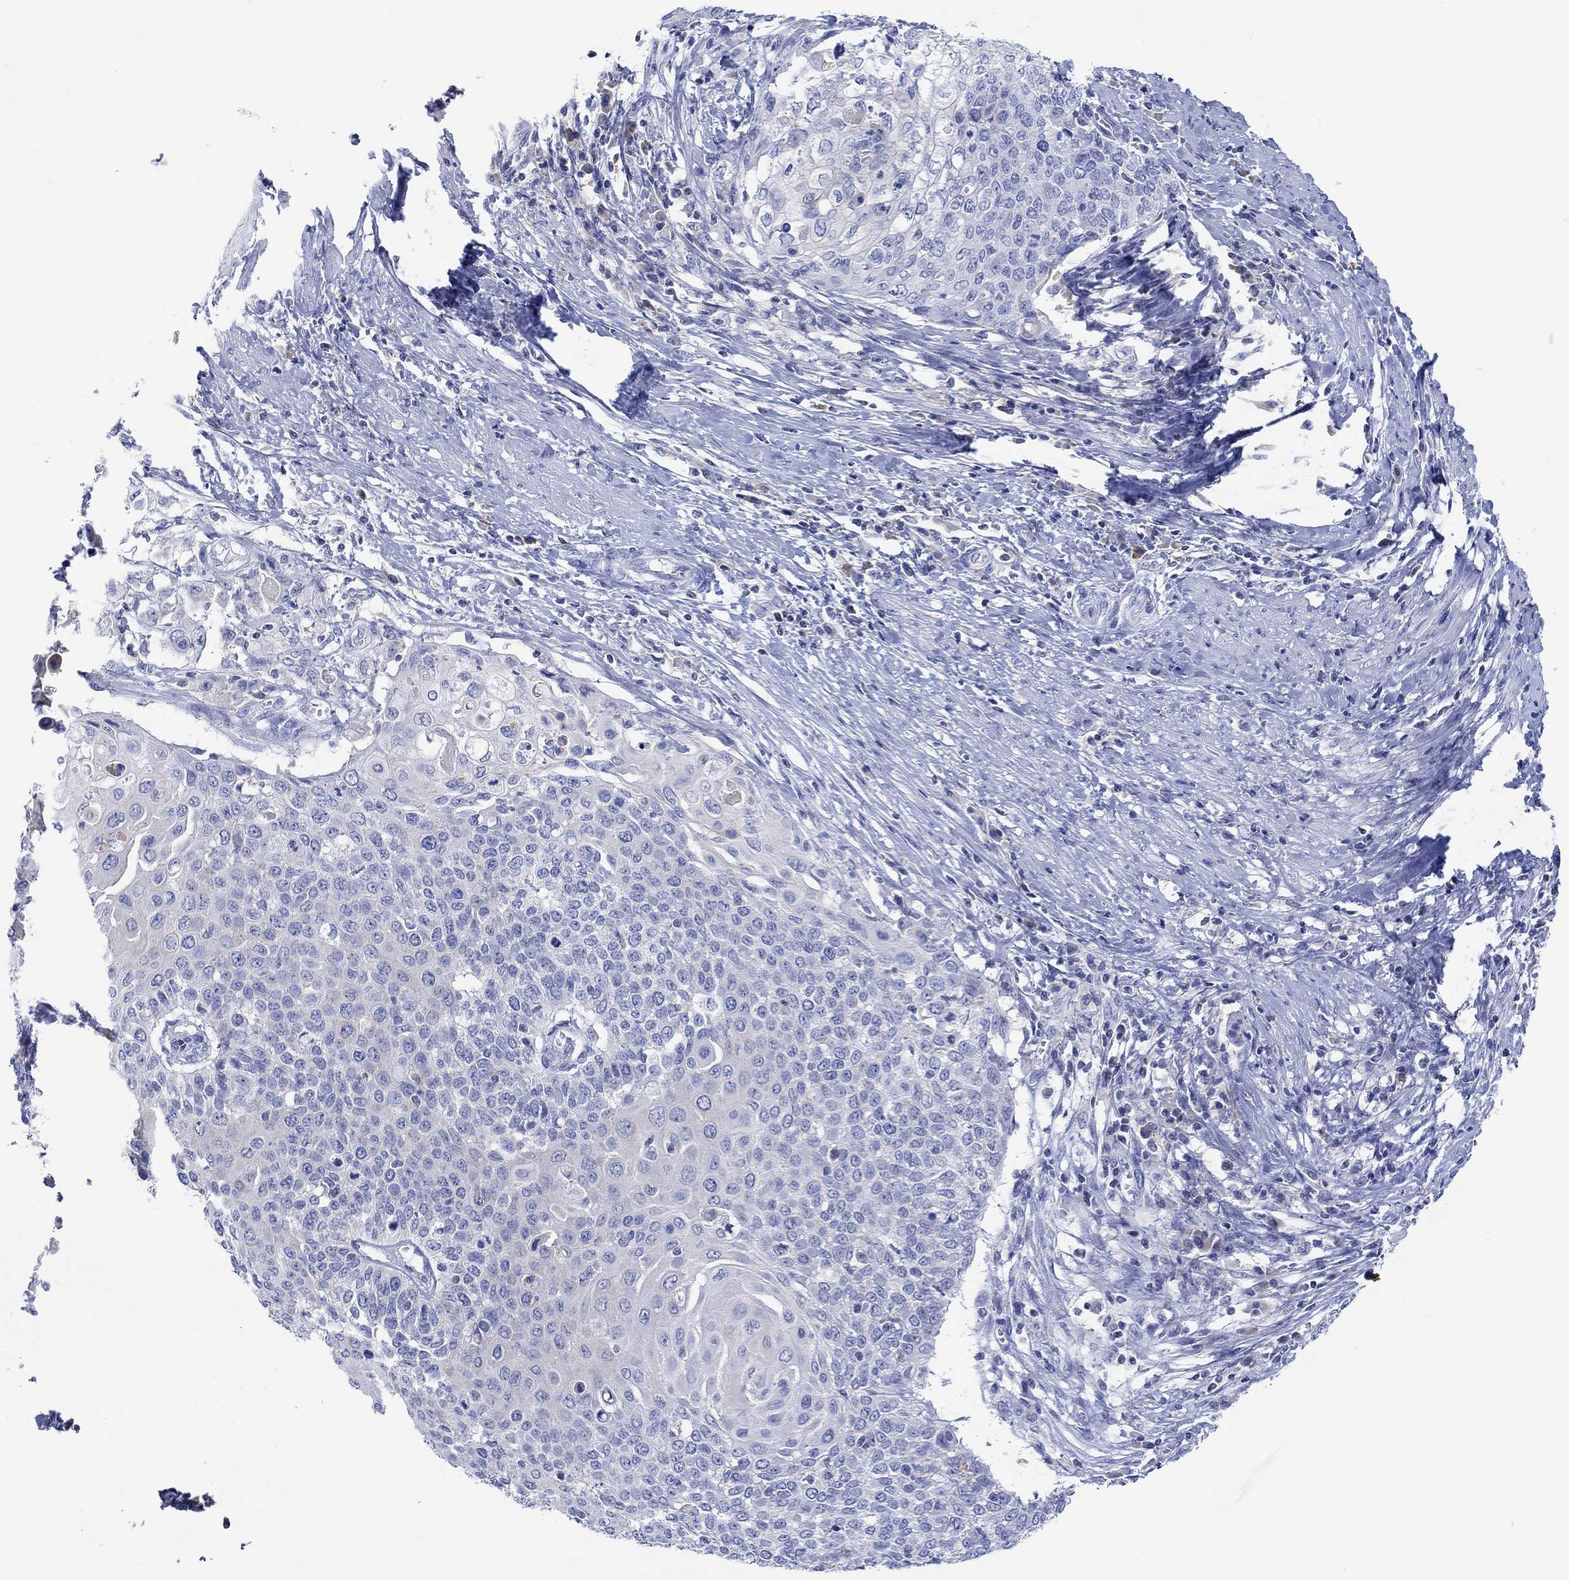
{"staining": {"intensity": "negative", "quantity": "none", "location": "none"}, "tissue": "cervical cancer", "cell_type": "Tumor cells", "image_type": "cancer", "snomed": [{"axis": "morphology", "description": "Squamous cell carcinoma, NOS"}, {"axis": "topography", "description": "Cervix"}], "caption": "Immunohistochemistry (IHC) image of cervical squamous cell carcinoma stained for a protein (brown), which exhibits no staining in tumor cells. (DAB IHC with hematoxylin counter stain).", "gene": "GCM1", "patient": {"sex": "female", "age": 39}}